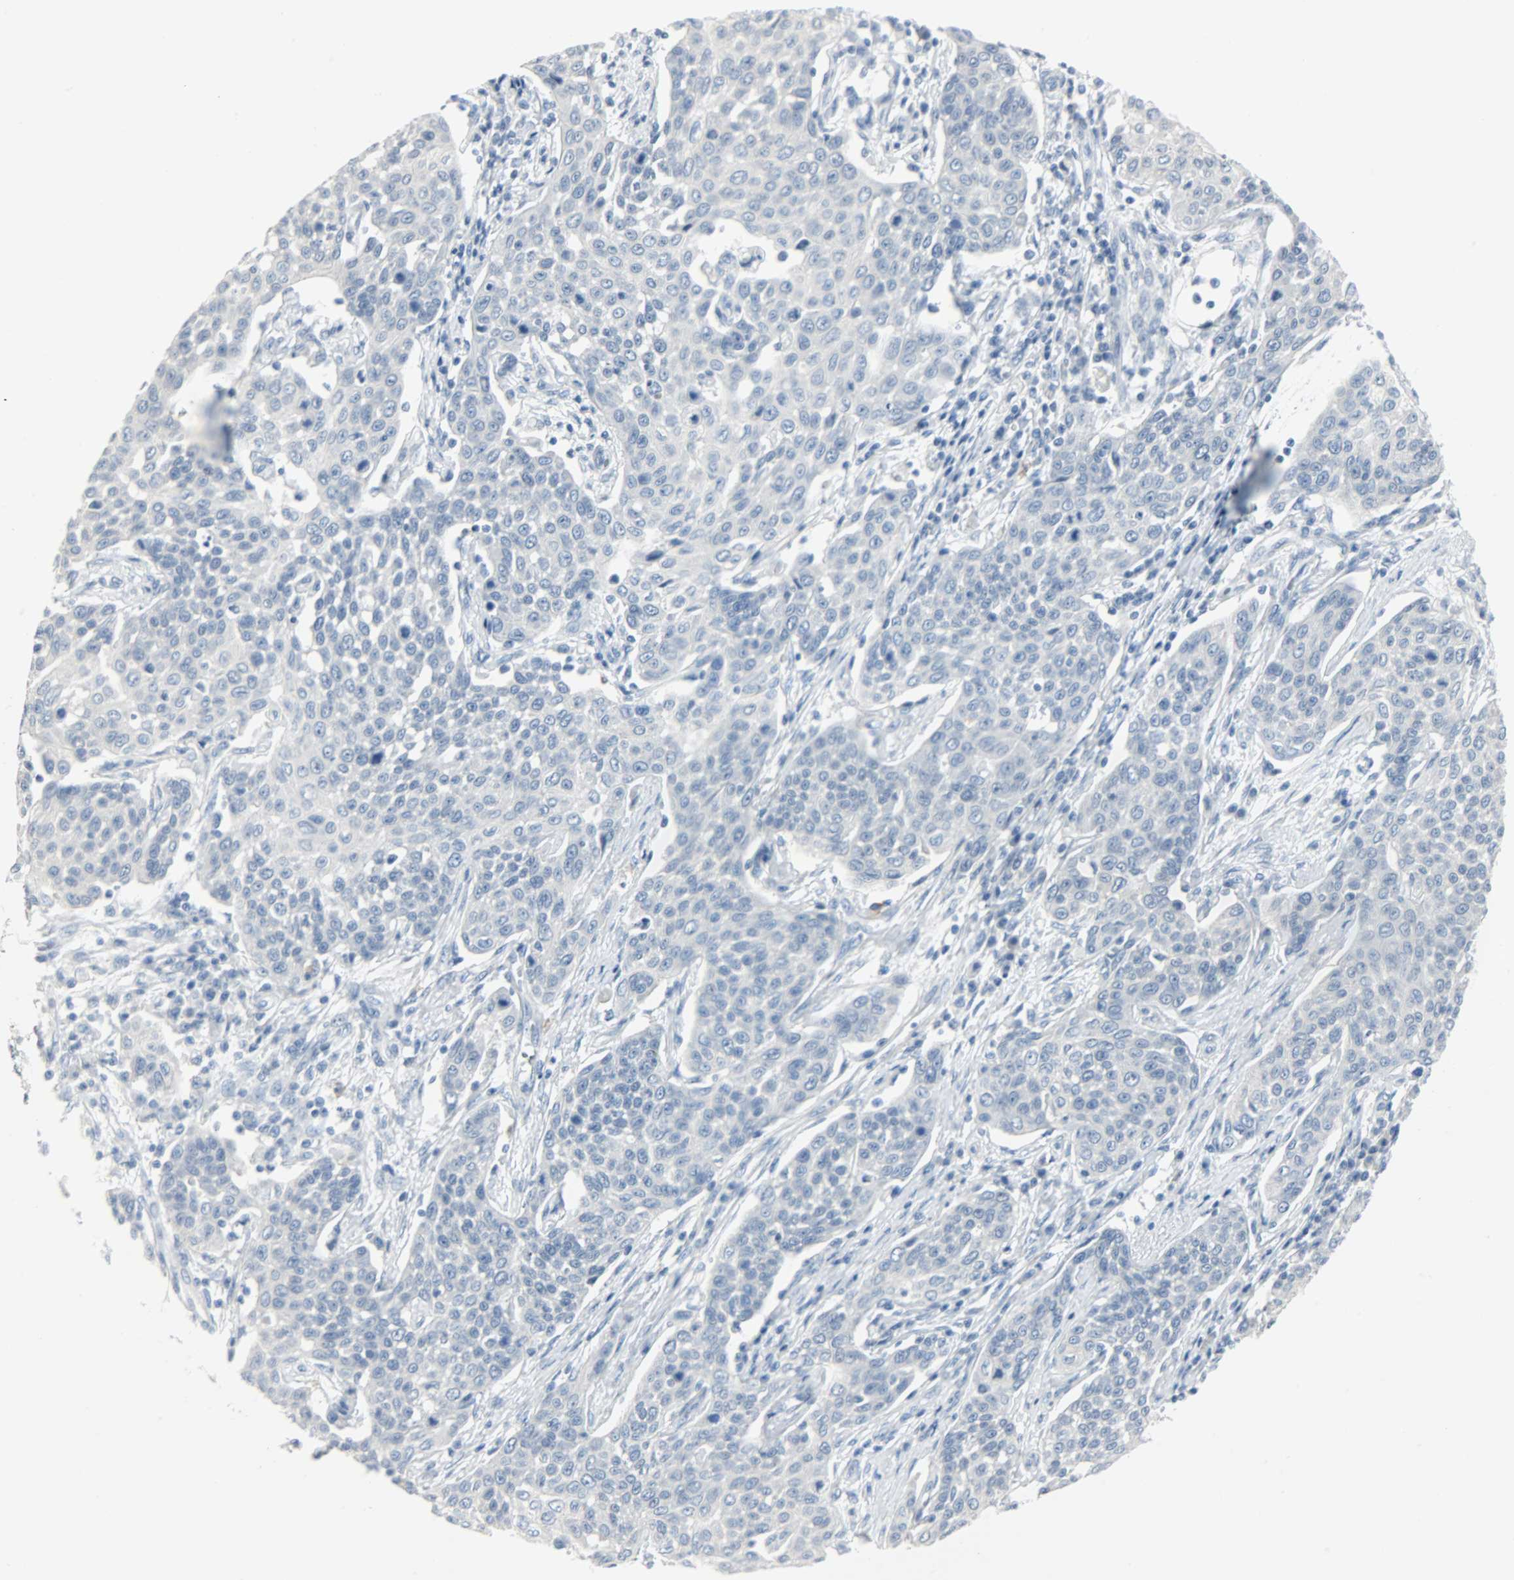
{"staining": {"intensity": "negative", "quantity": "none", "location": "none"}, "tissue": "cervical cancer", "cell_type": "Tumor cells", "image_type": "cancer", "snomed": [{"axis": "morphology", "description": "Squamous cell carcinoma, NOS"}, {"axis": "topography", "description": "Cervix"}], "caption": "Human cervical cancer (squamous cell carcinoma) stained for a protein using IHC displays no positivity in tumor cells.", "gene": "KIT", "patient": {"sex": "female", "age": 34}}